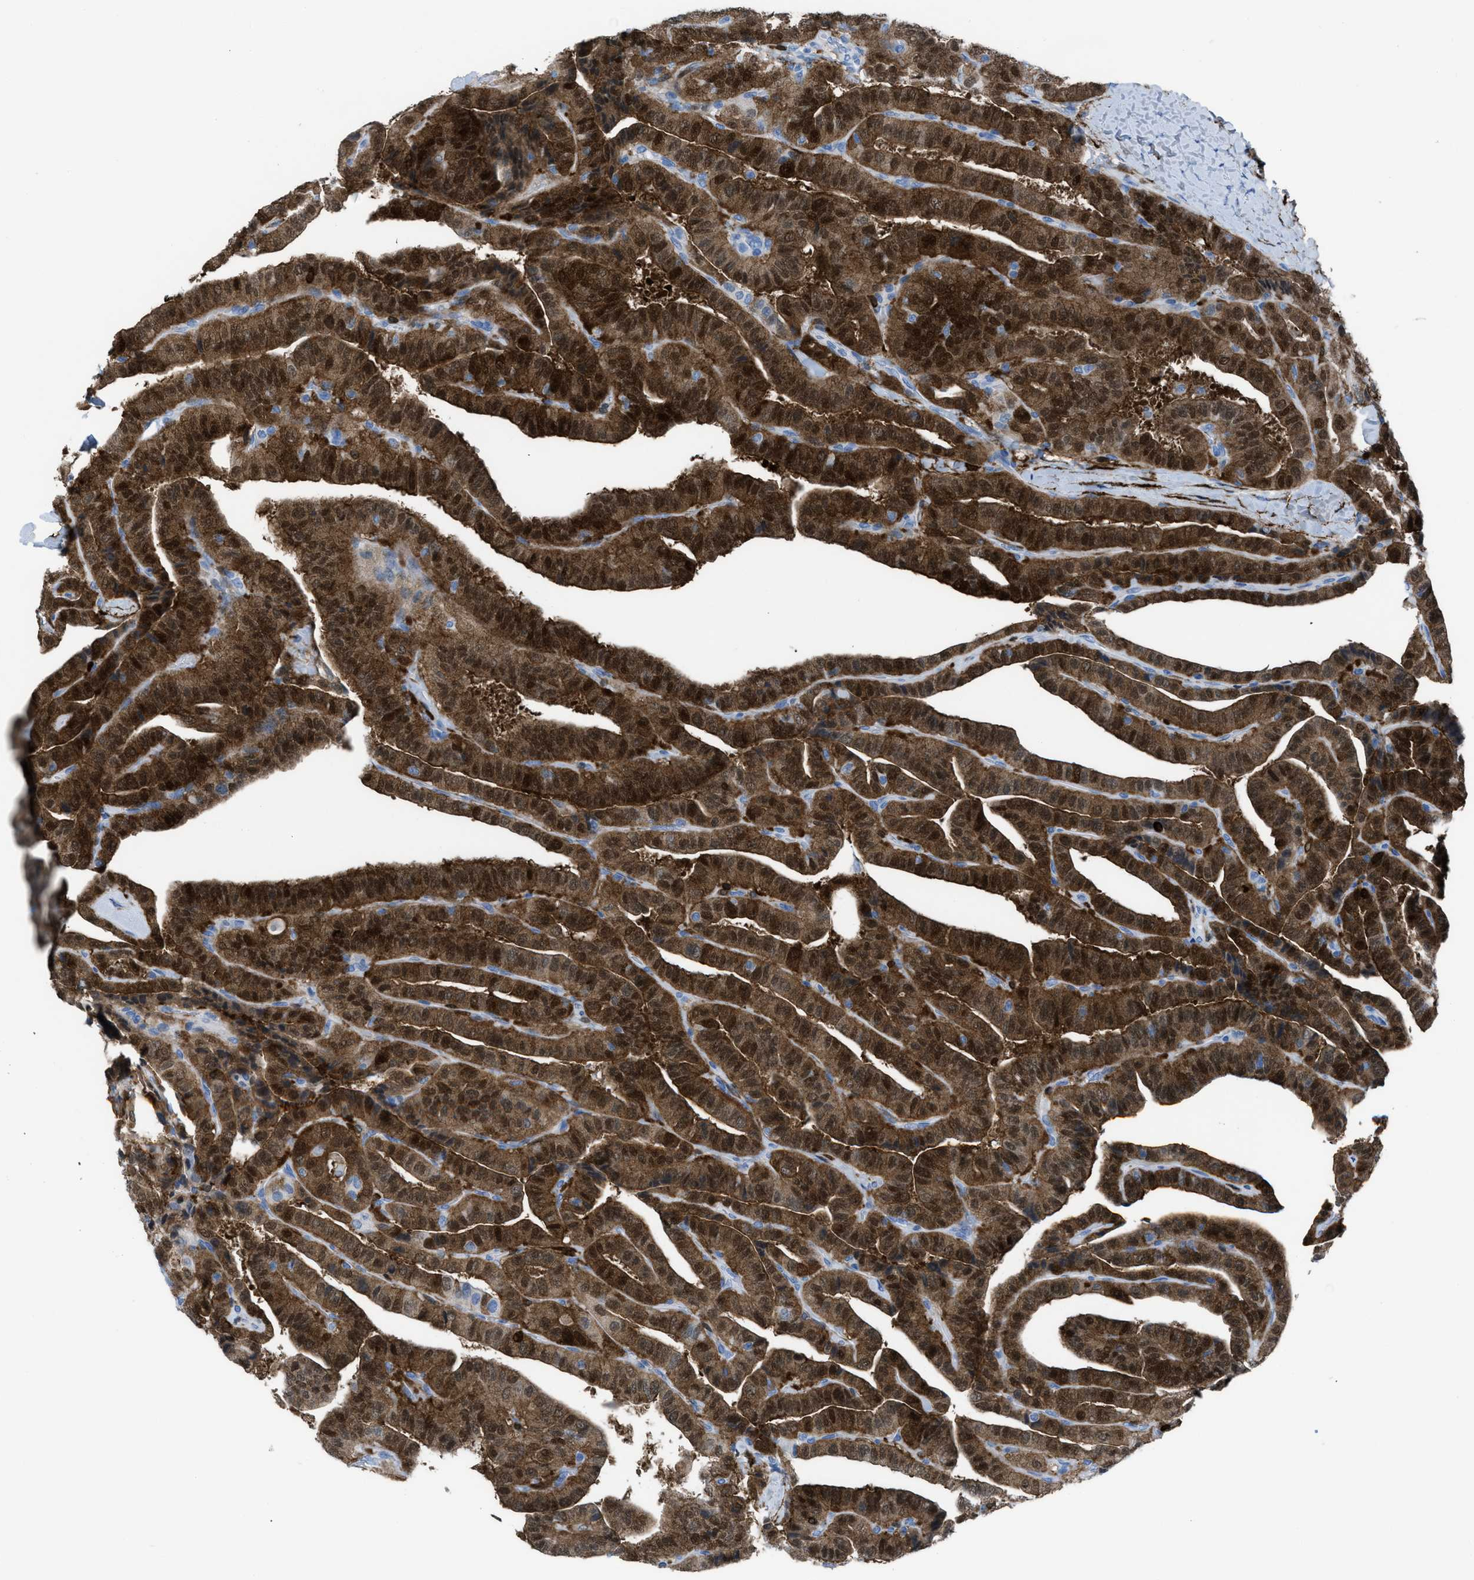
{"staining": {"intensity": "strong", "quantity": ">75%", "location": "cytoplasmic/membranous,nuclear"}, "tissue": "thyroid cancer", "cell_type": "Tumor cells", "image_type": "cancer", "snomed": [{"axis": "morphology", "description": "Papillary adenocarcinoma, NOS"}, {"axis": "topography", "description": "Thyroid gland"}], "caption": "Thyroid cancer (papillary adenocarcinoma) was stained to show a protein in brown. There is high levels of strong cytoplasmic/membranous and nuclear positivity in approximately >75% of tumor cells.", "gene": "CDKN2A", "patient": {"sex": "male", "age": 77}}